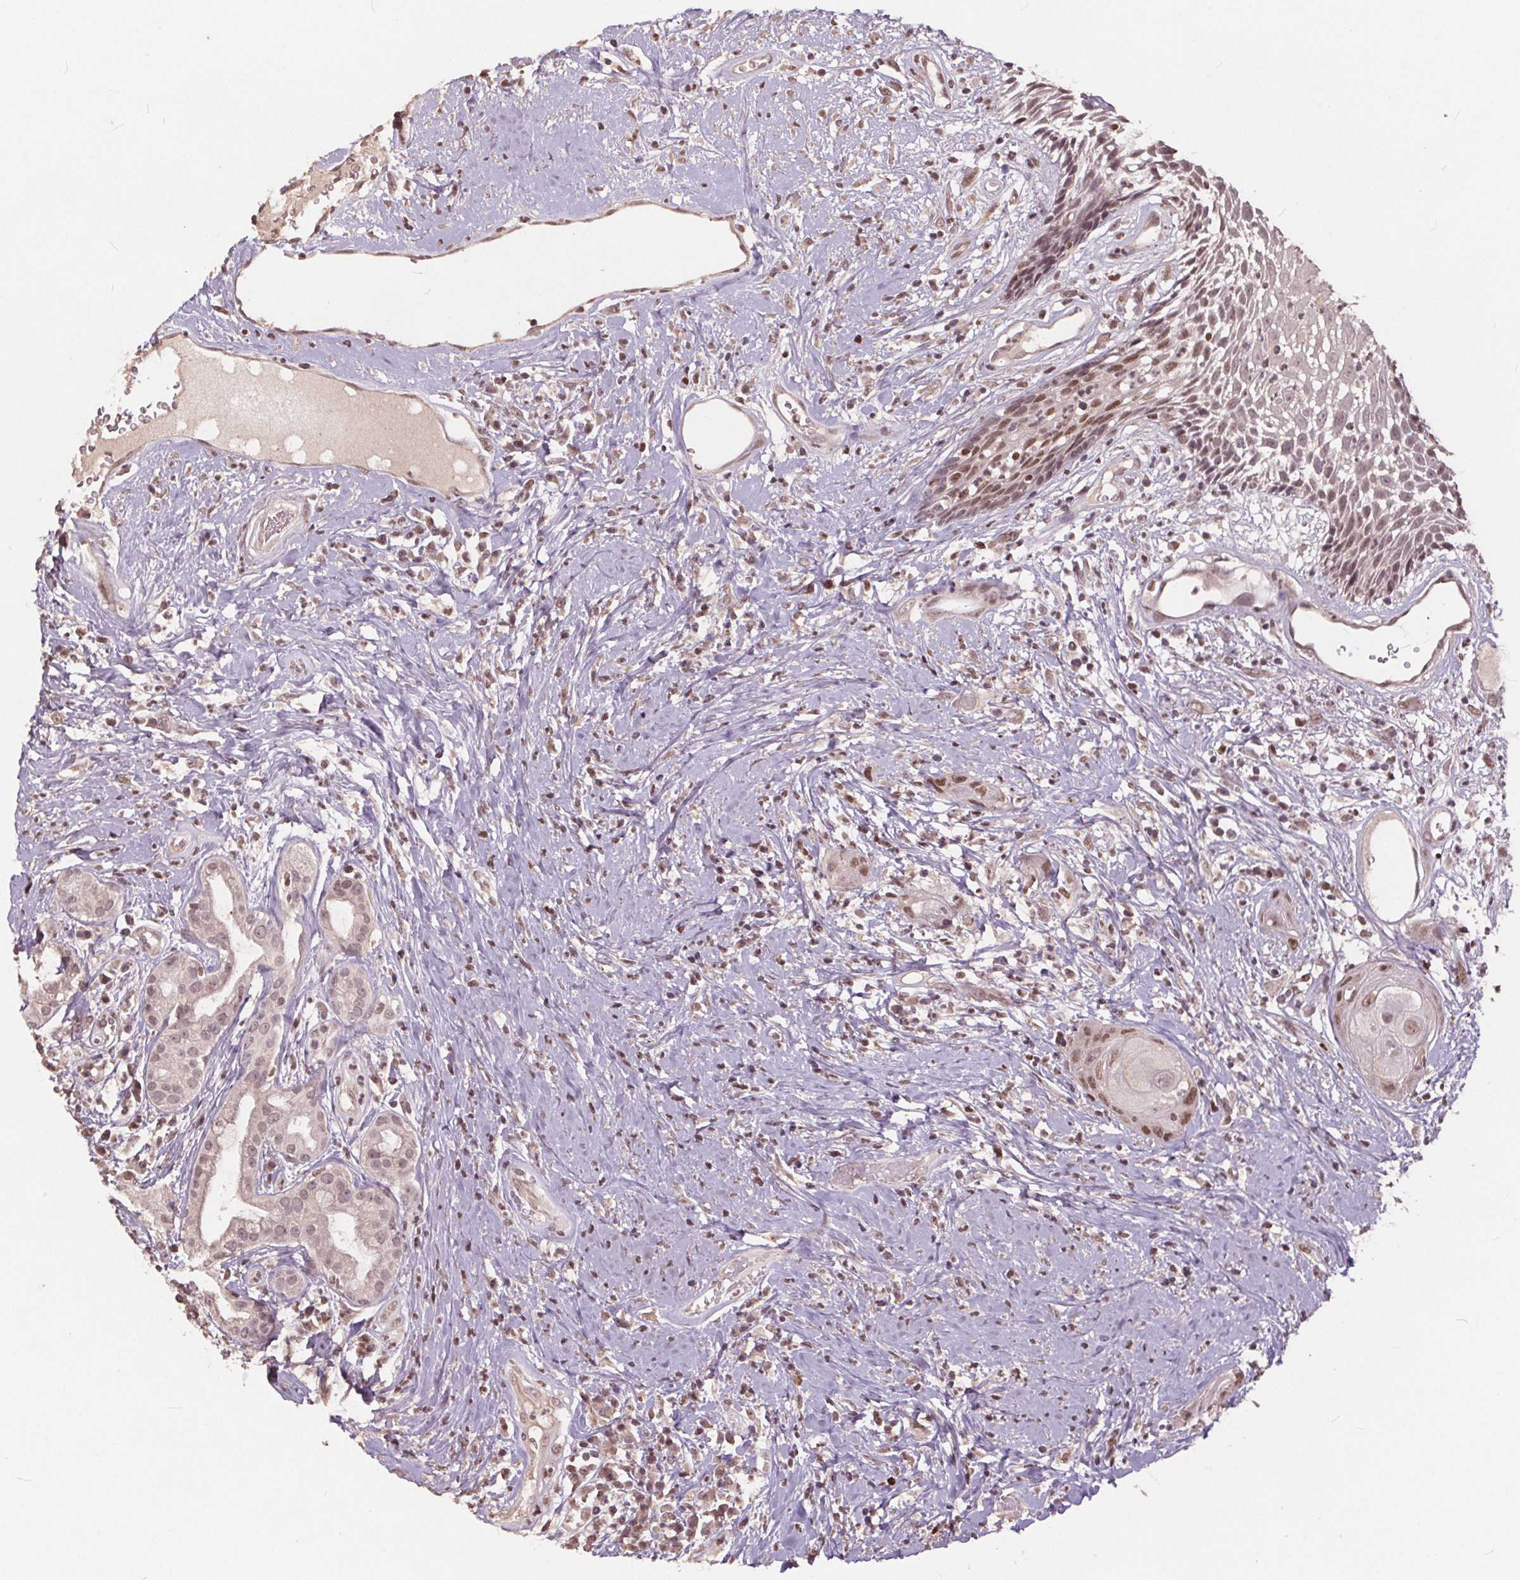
{"staining": {"intensity": "weak", "quantity": "25%-75%", "location": "nuclear"}, "tissue": "head and neck cancer", "cell_type": "Tumor cells", "image_type": "cancer", "snomed": [{"axis": "morphology", "description": "Squamous cell carcinoma, NOS"}, {"axis": "topography", "description": "Head-Neck"}], "caption": "DAB immunohistochemical staining of human head and neck cancer (squamous cell carcinoma) shows weak nuclear protein positivity in about 25%-75% of tumor cells.", "gene": "DNMT3B", "patient": {"sex": "male", "age": 57}}